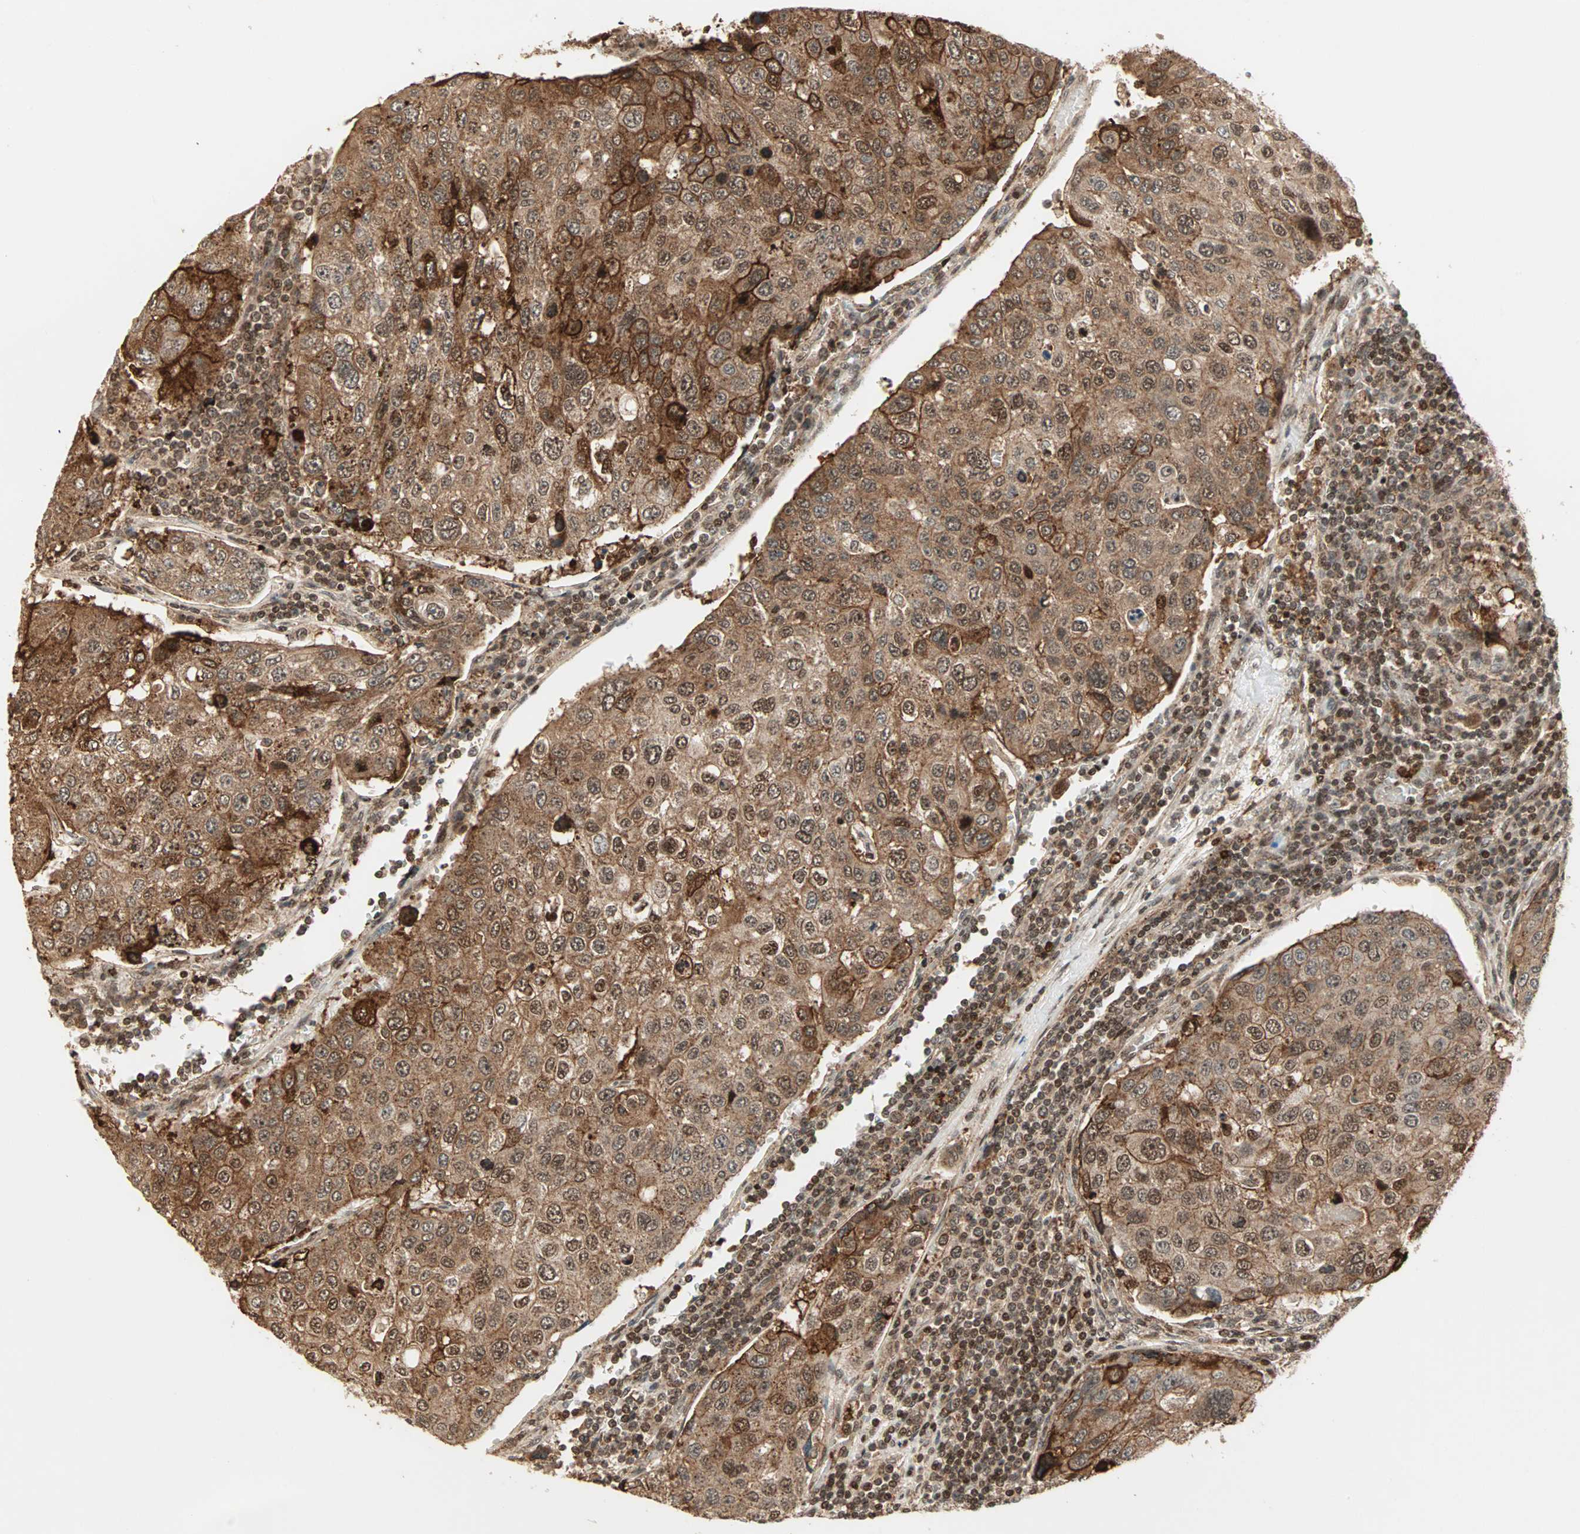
{"staining": {"intensity": "strong", "quantity": ">75%", "location": "cytoplasmic/membranous,nuclear"}, "tissue": "urothelial cancer", "cell_type": "Tumor cells", "image_type": "cancer", "snomed": [{"axis": "morphology", "description": "Urothelial carcinoma, High grade"}, {"axis": "topography", "description": "Lymph node"}, {"axis": "topography", "description": "Urinary bladder"}], "caption": "Immunohistochemical staining of human urothelial carcinoma (high-grade) reveals high levels of strong cytoplasmic/membranous and nuclear protein expression in approximately >75% of tumor cells.", "gene": "ZBED9", "patient": {"sex": "male", "age": 51}}